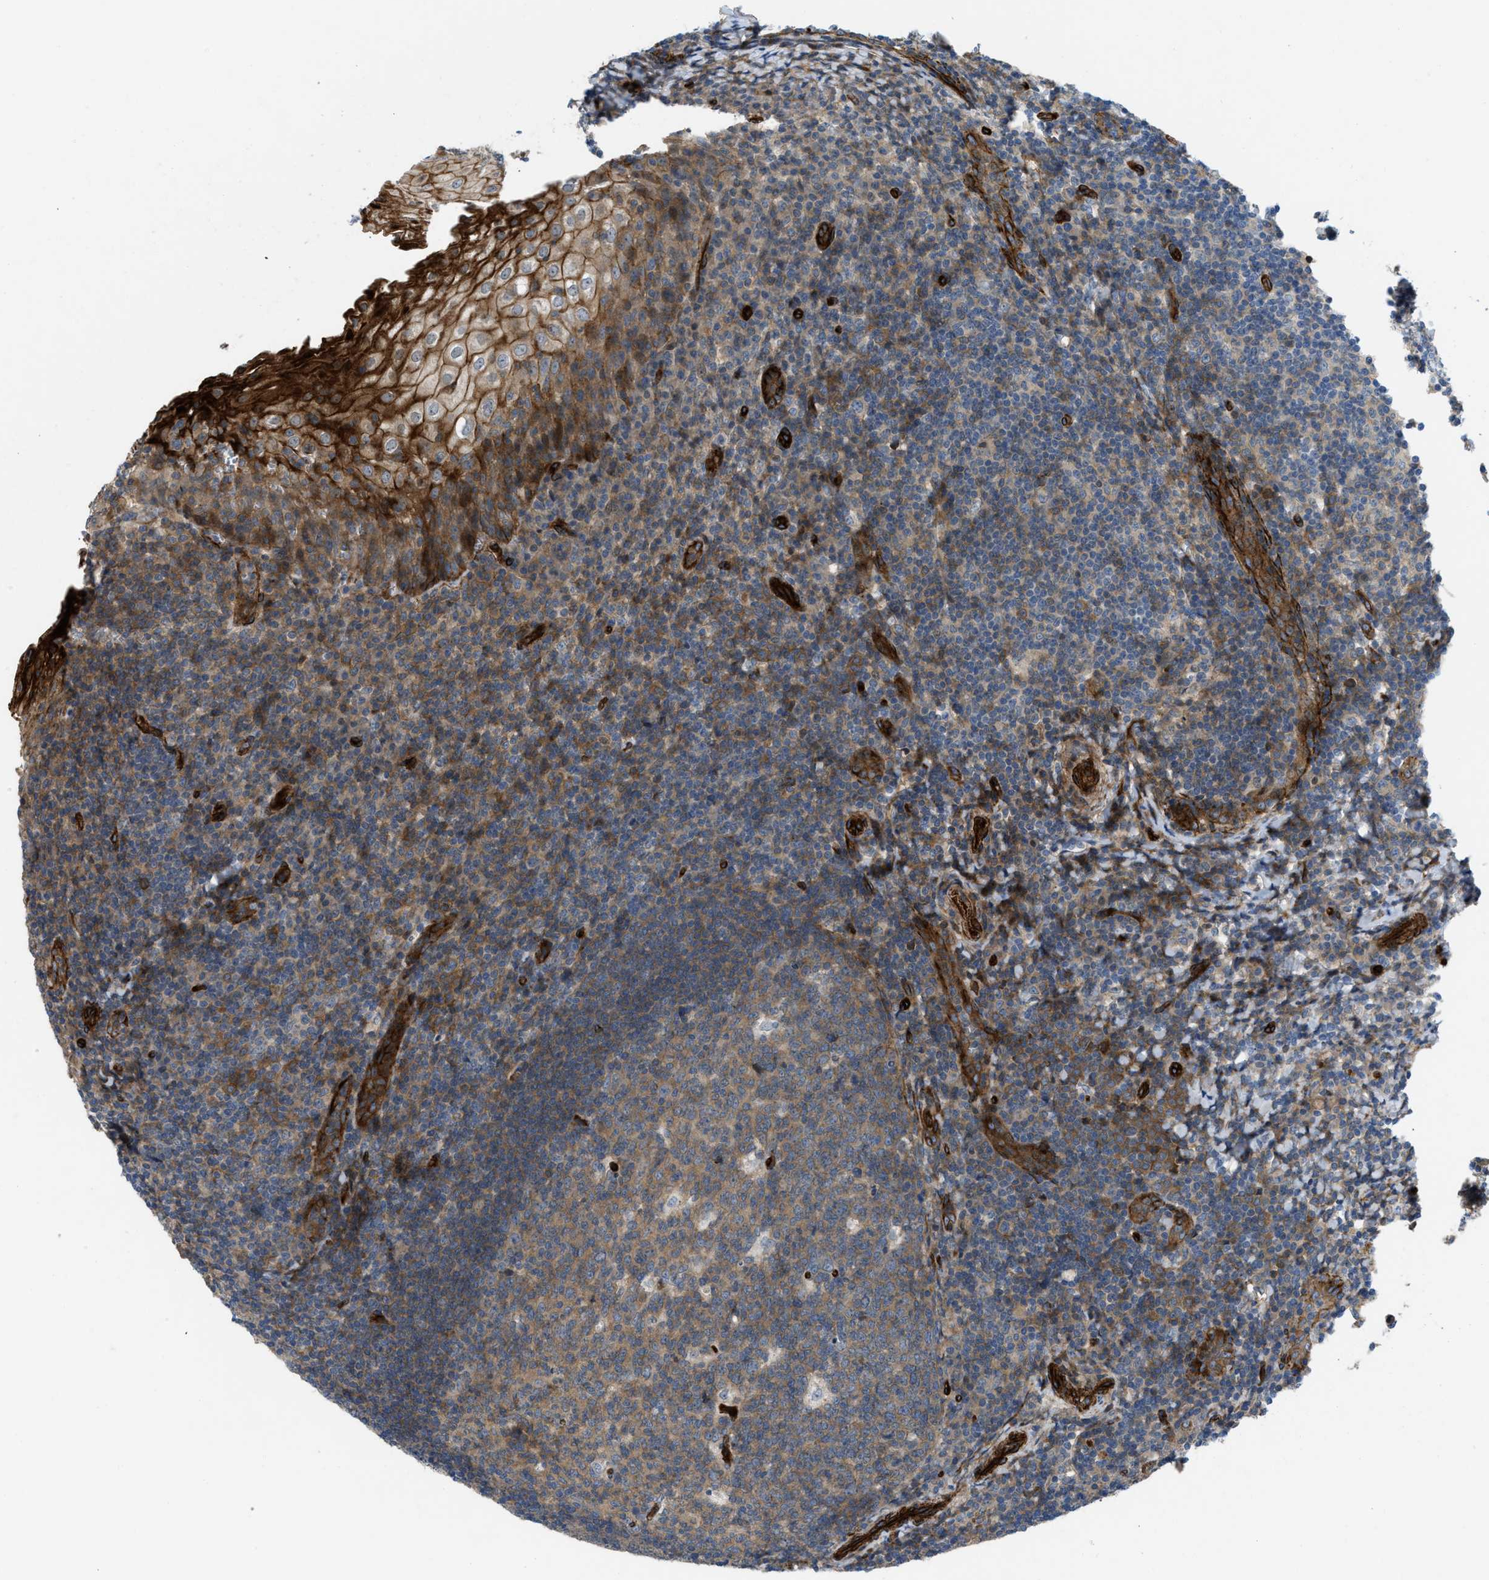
{"staining": {"intensity": "moderate", "quantity": ">75%", "location": "cytoplasmic/membranous"}, "tissue": "tonsil", "cell_type": "Germinal center cells", "image_type": "normal", "snomed": [{"axis": "morphology", "description": "Normal tissue, NOS"}, {"axis": "topography", "description": "Tonsil"}], "caption": "A medium amount of moderate cytoplasmic/membranous positivity is seen in about >75% of germinal center cells in normal tonsil.", "gene": "NYNRIN", "patient": {"sex": "male", "age": 37}}